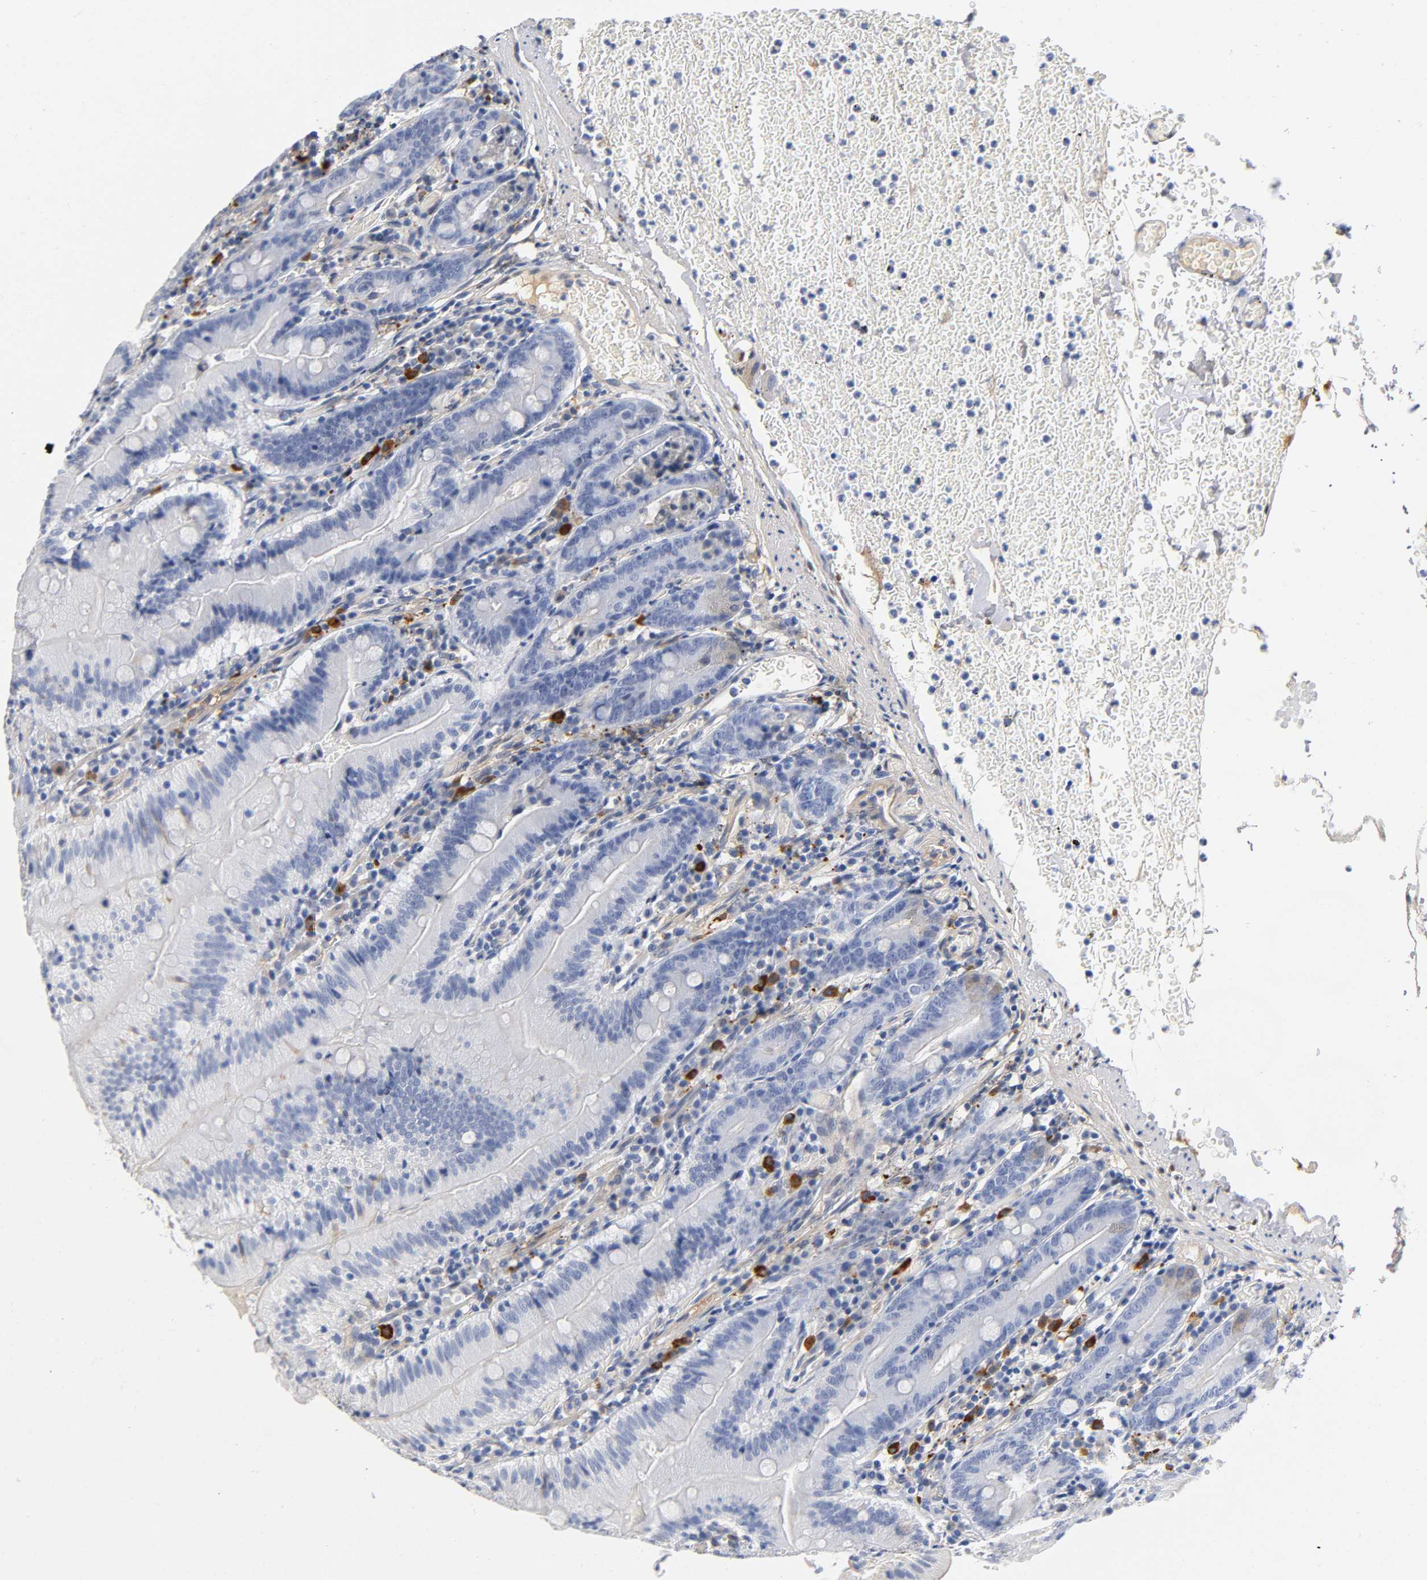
{"staining": {"intensity": "negative", "quantity": "none", "location": "none"}, "tissue": "small intestine", "cell_type": "Glandular cells", "image_type": "normal", "snomed": [{"axis": "morphology", "description": "Normal tissue, NOS"}, {"axis": "topography", "description": "Small intestine"}], "caption": "Glandular cells show no significant protein expression in normal small intestine.", "gene": "TNC", "patient": {"sex": "male", "age": 71}}